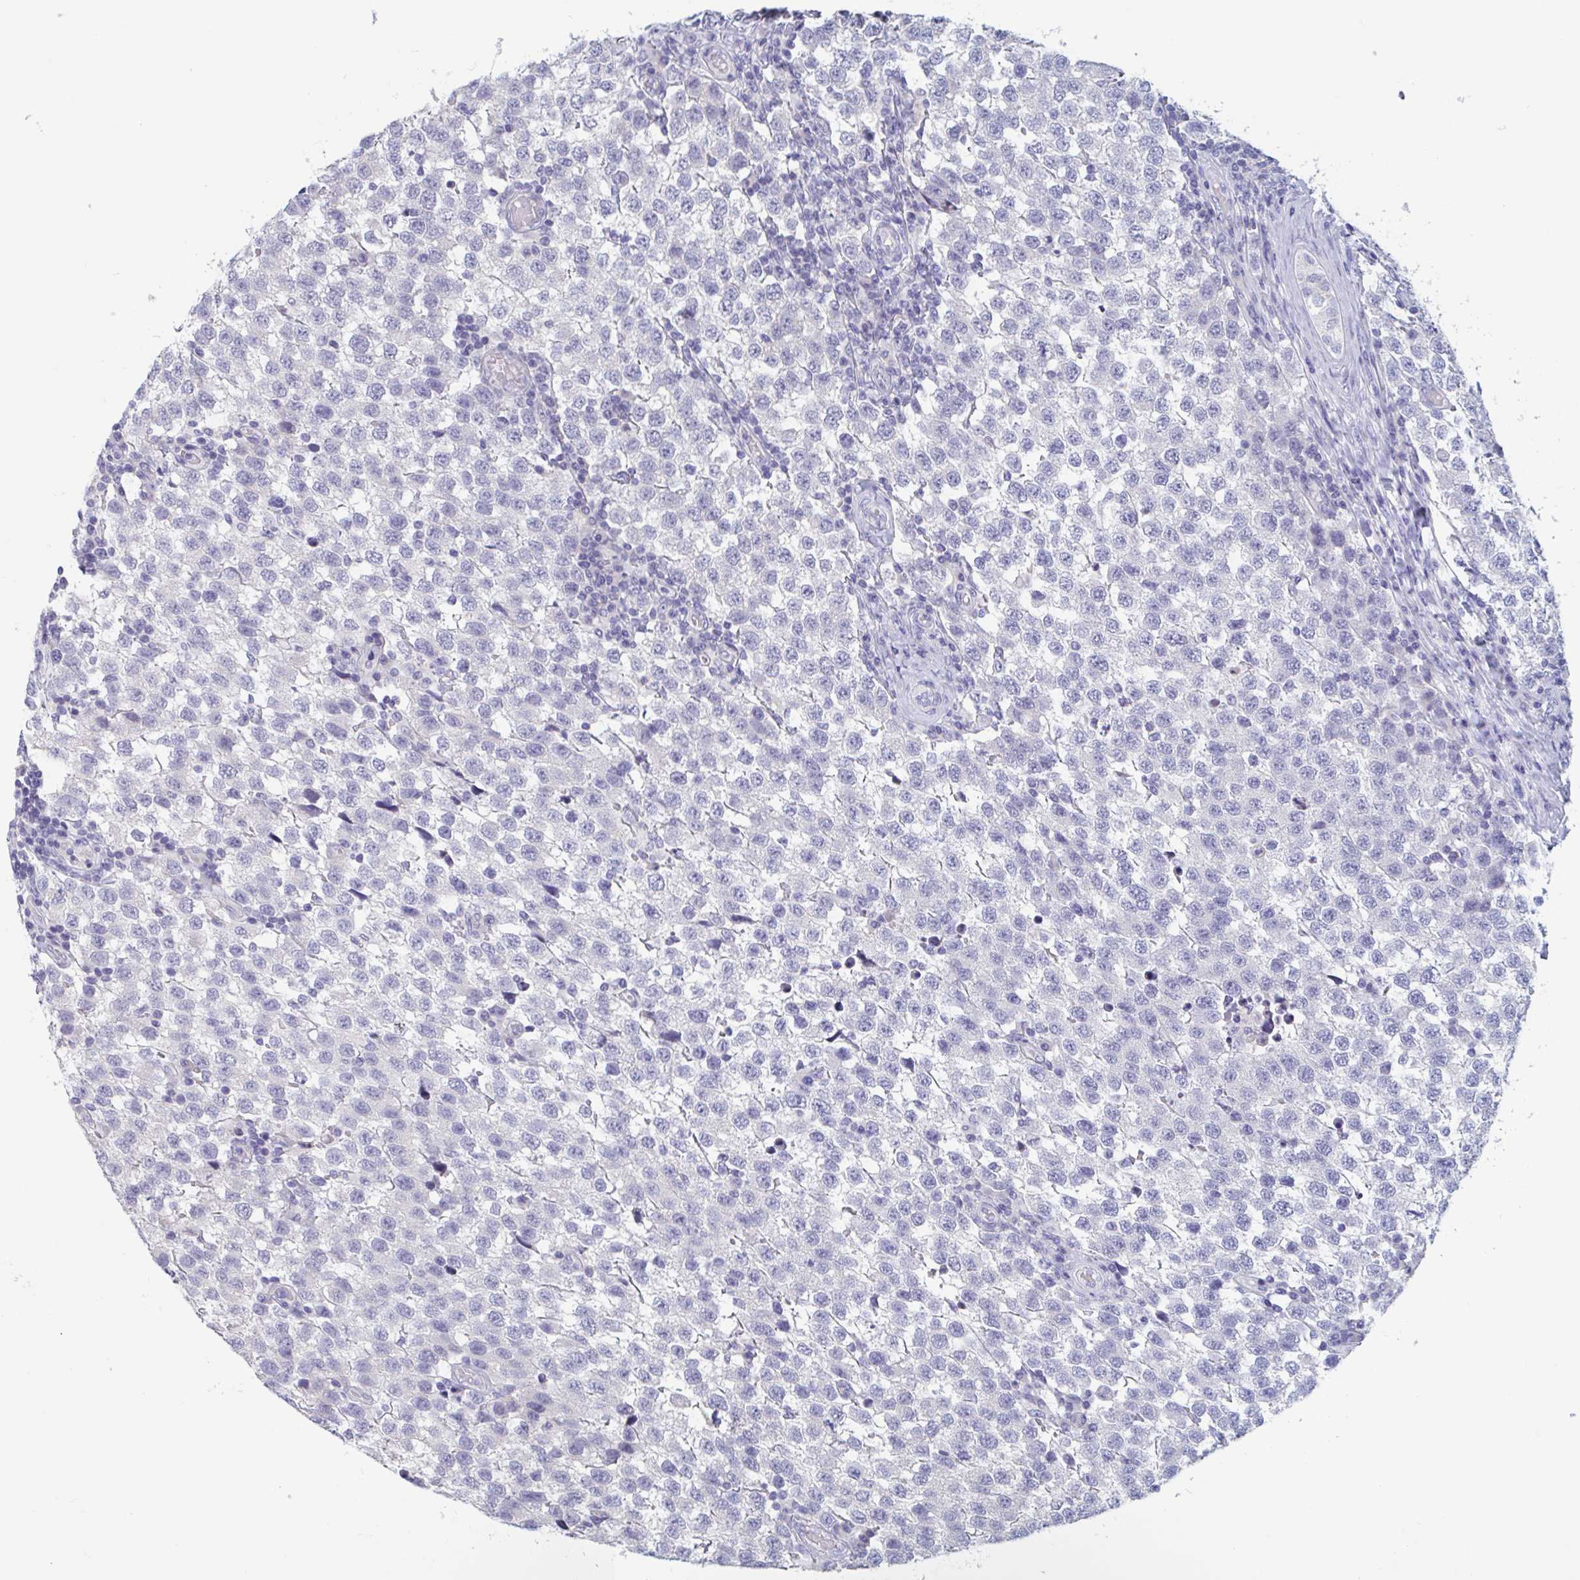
{"staining": {"intensity": "negative", "quantity": "none", "location": "none"}, "tissue": "testis cancer", "cell_type": "Tumor cells", "image_type": "cancer", "snomed": [{"axis": "morphology", "description": "Seminoma, NOS"}, {"axis": "topography", "description": "Testis"}], "caption": "Testis cancer stained for a protein using IHC reveals no positivity tumor cells.", "gene": "UNKL", "patient": {"sex": "male", "age": 34}}